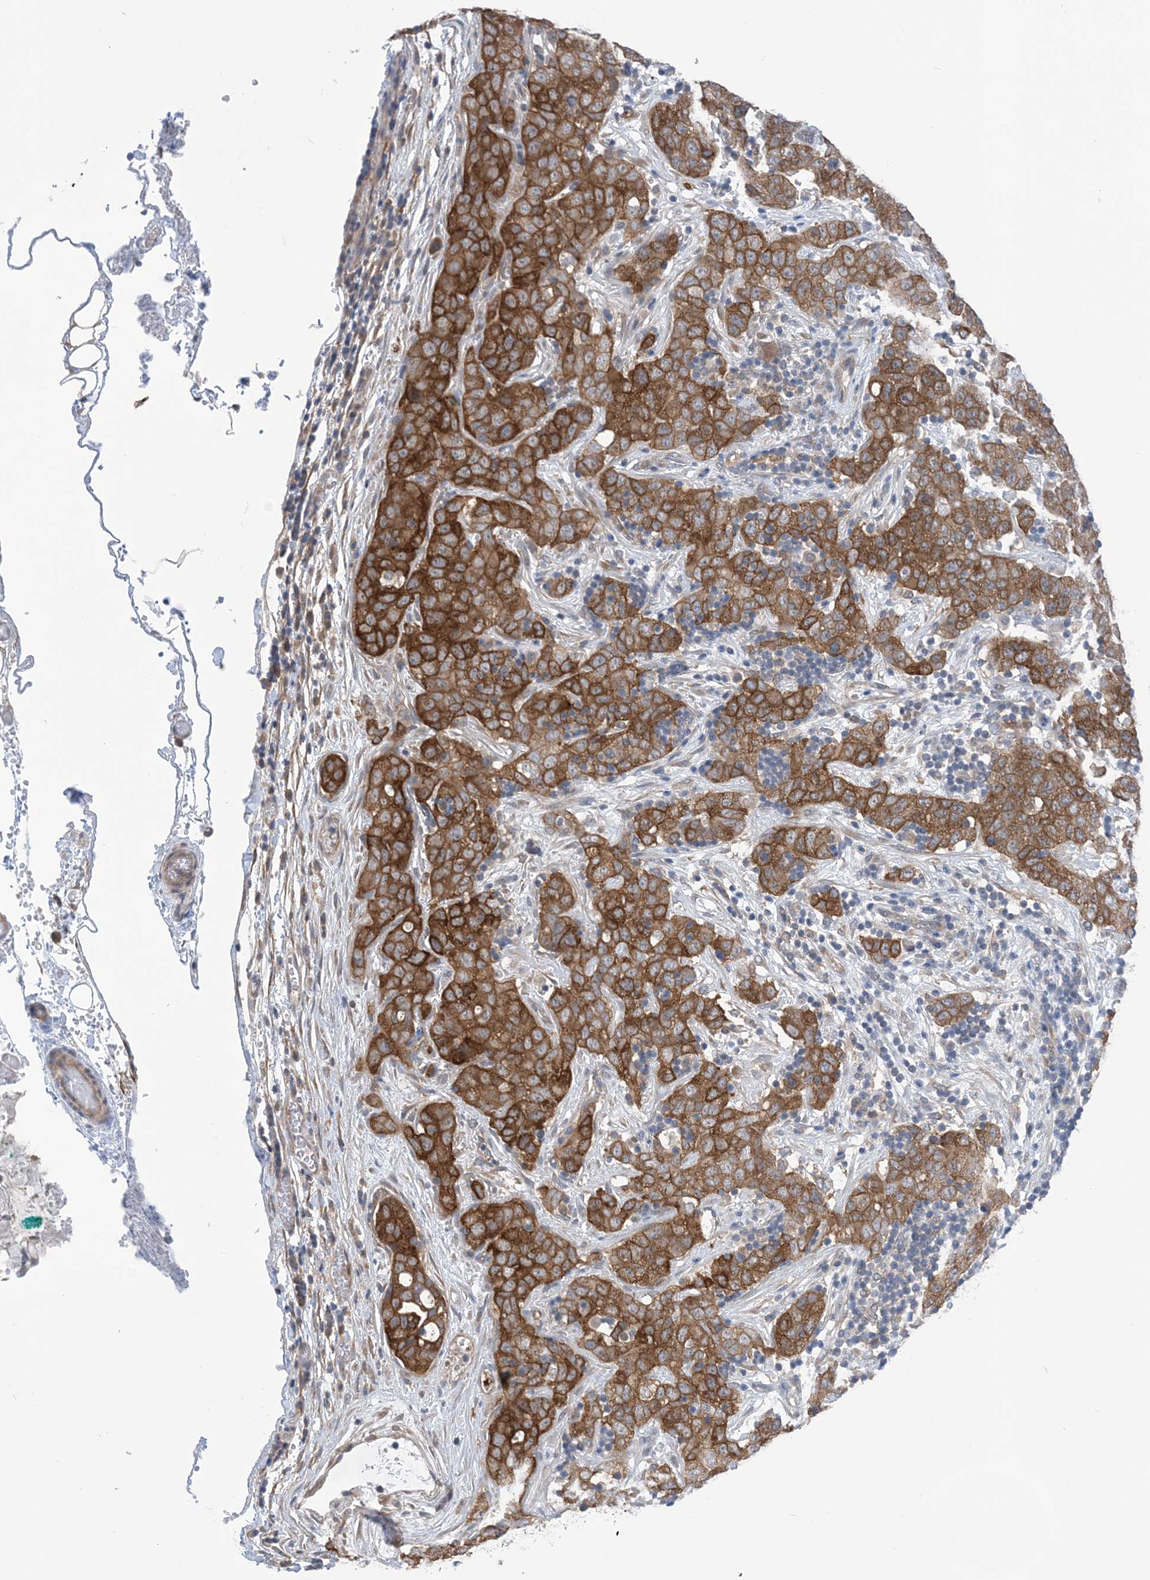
{"staining": {"intensity": "strong", "quantity": ">75%", "location": "cytoplasmic/membranous"}, "tissue": "stomach cancer", "cell_type": "Tumor cells", "image_type": "cancer", "snomed": [{"axis": "morphology", "description": "Normal tissue, NOS"}, {"axis": "morphology", "description": "Adenocarcinoma, NOS"}, {"axis": "topography", "description": "Lymph node"}, {"axis": "topography", "description": "Stomach"}], "caption": "This micrograph reveals immunohistochemistry (IHC) staining of human stomach cancer, with high strong cytoplasmic/membranous expression in about >75% of tumor cells.", "gene": "EHBP1", "patient": {"sex": "male", "age": 48}}